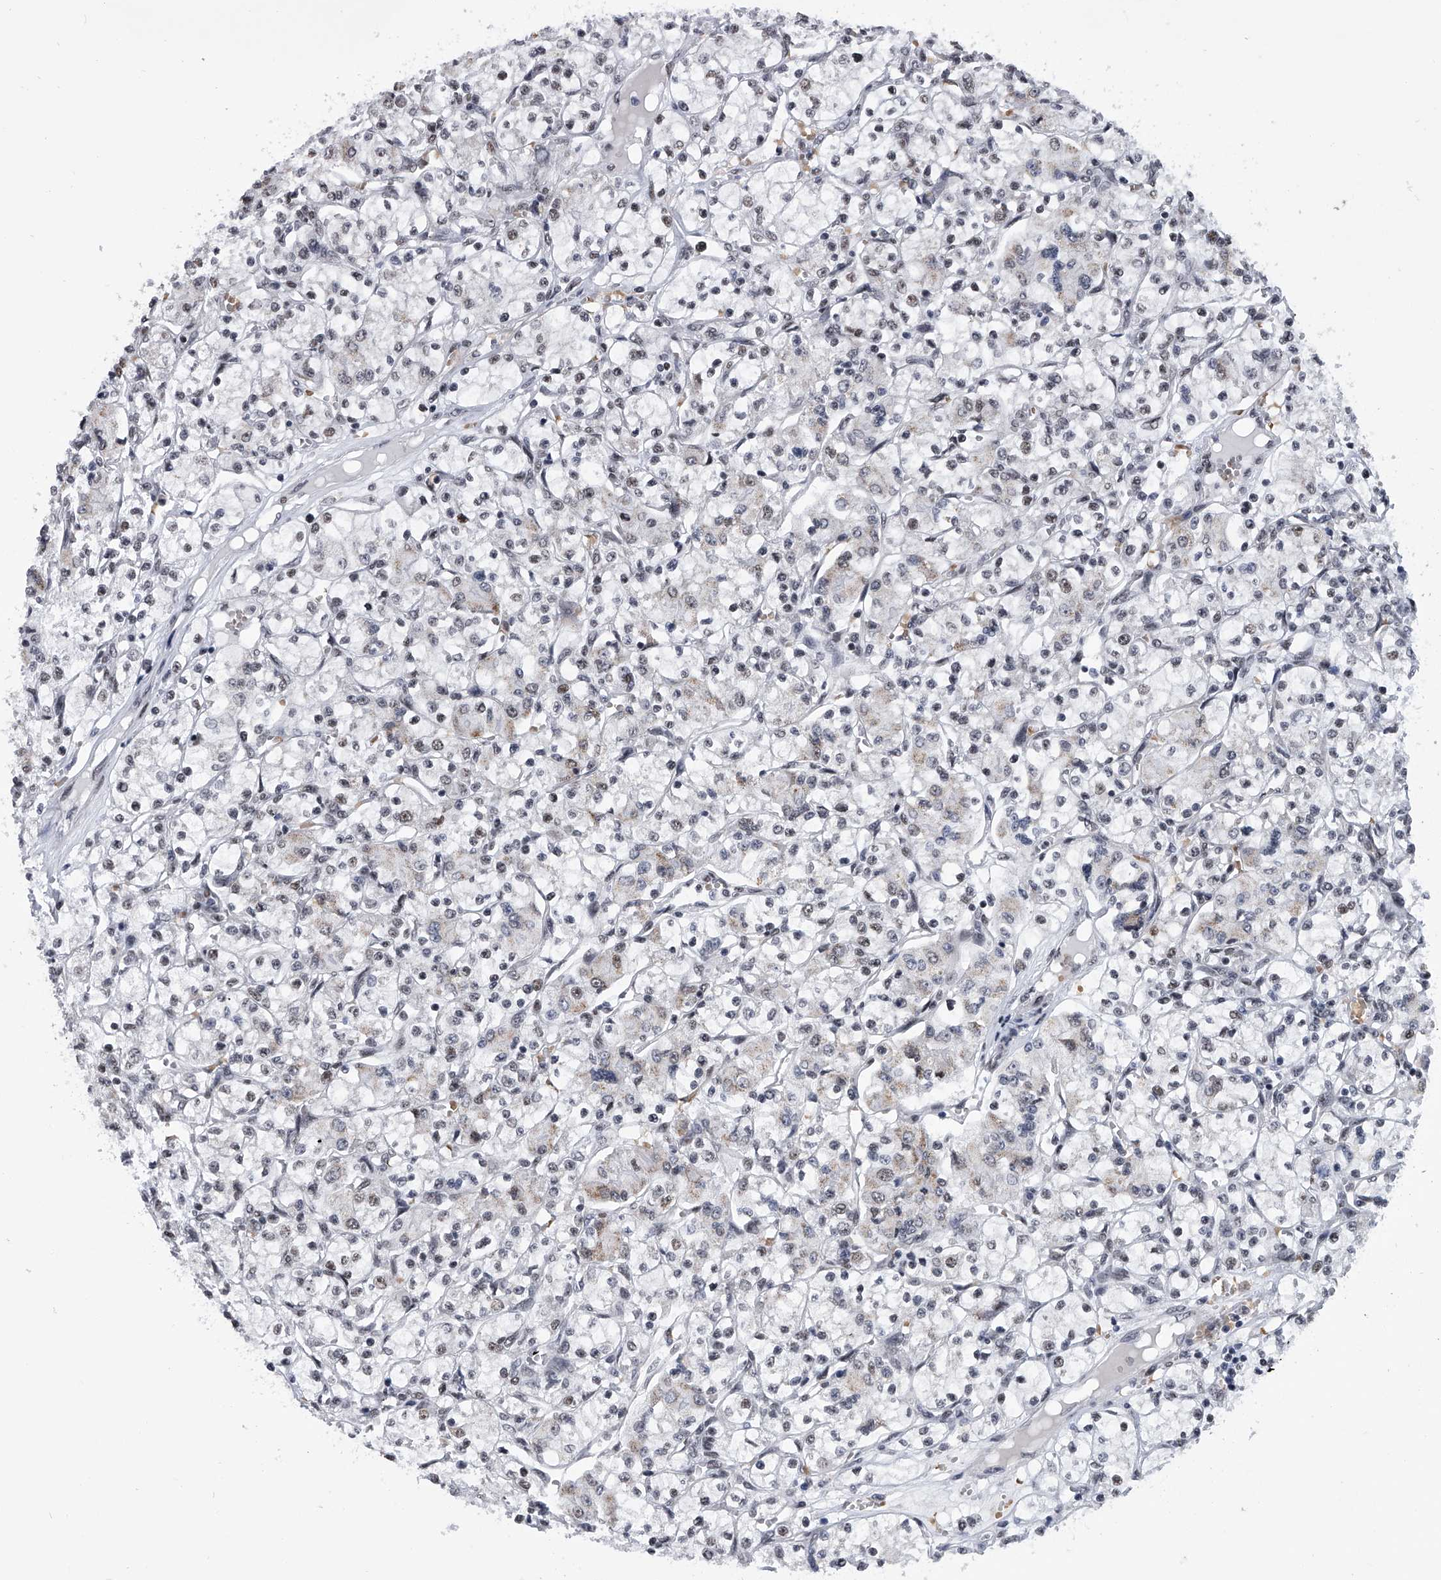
{"staining": {"intensity": "weak", "quantity": "25%-75%", "location": "cytoplasmic/membranous,nuclear"}, "tissue": "renal cancer", "cell_type": "Tumor cells", "image_type": "cancer", "snomed": [{"axis": "morphology", "description": "Adenocarcinoma, NOS"}, {"axis": "topography", "description": "Kidney"}], "caption": "Human adenocarcinoma (renal) stained with a protein marker exhibits weak staining in tumor cells.", "gene": "SIM2", "patient": {"sex": "female", "age": 59}}